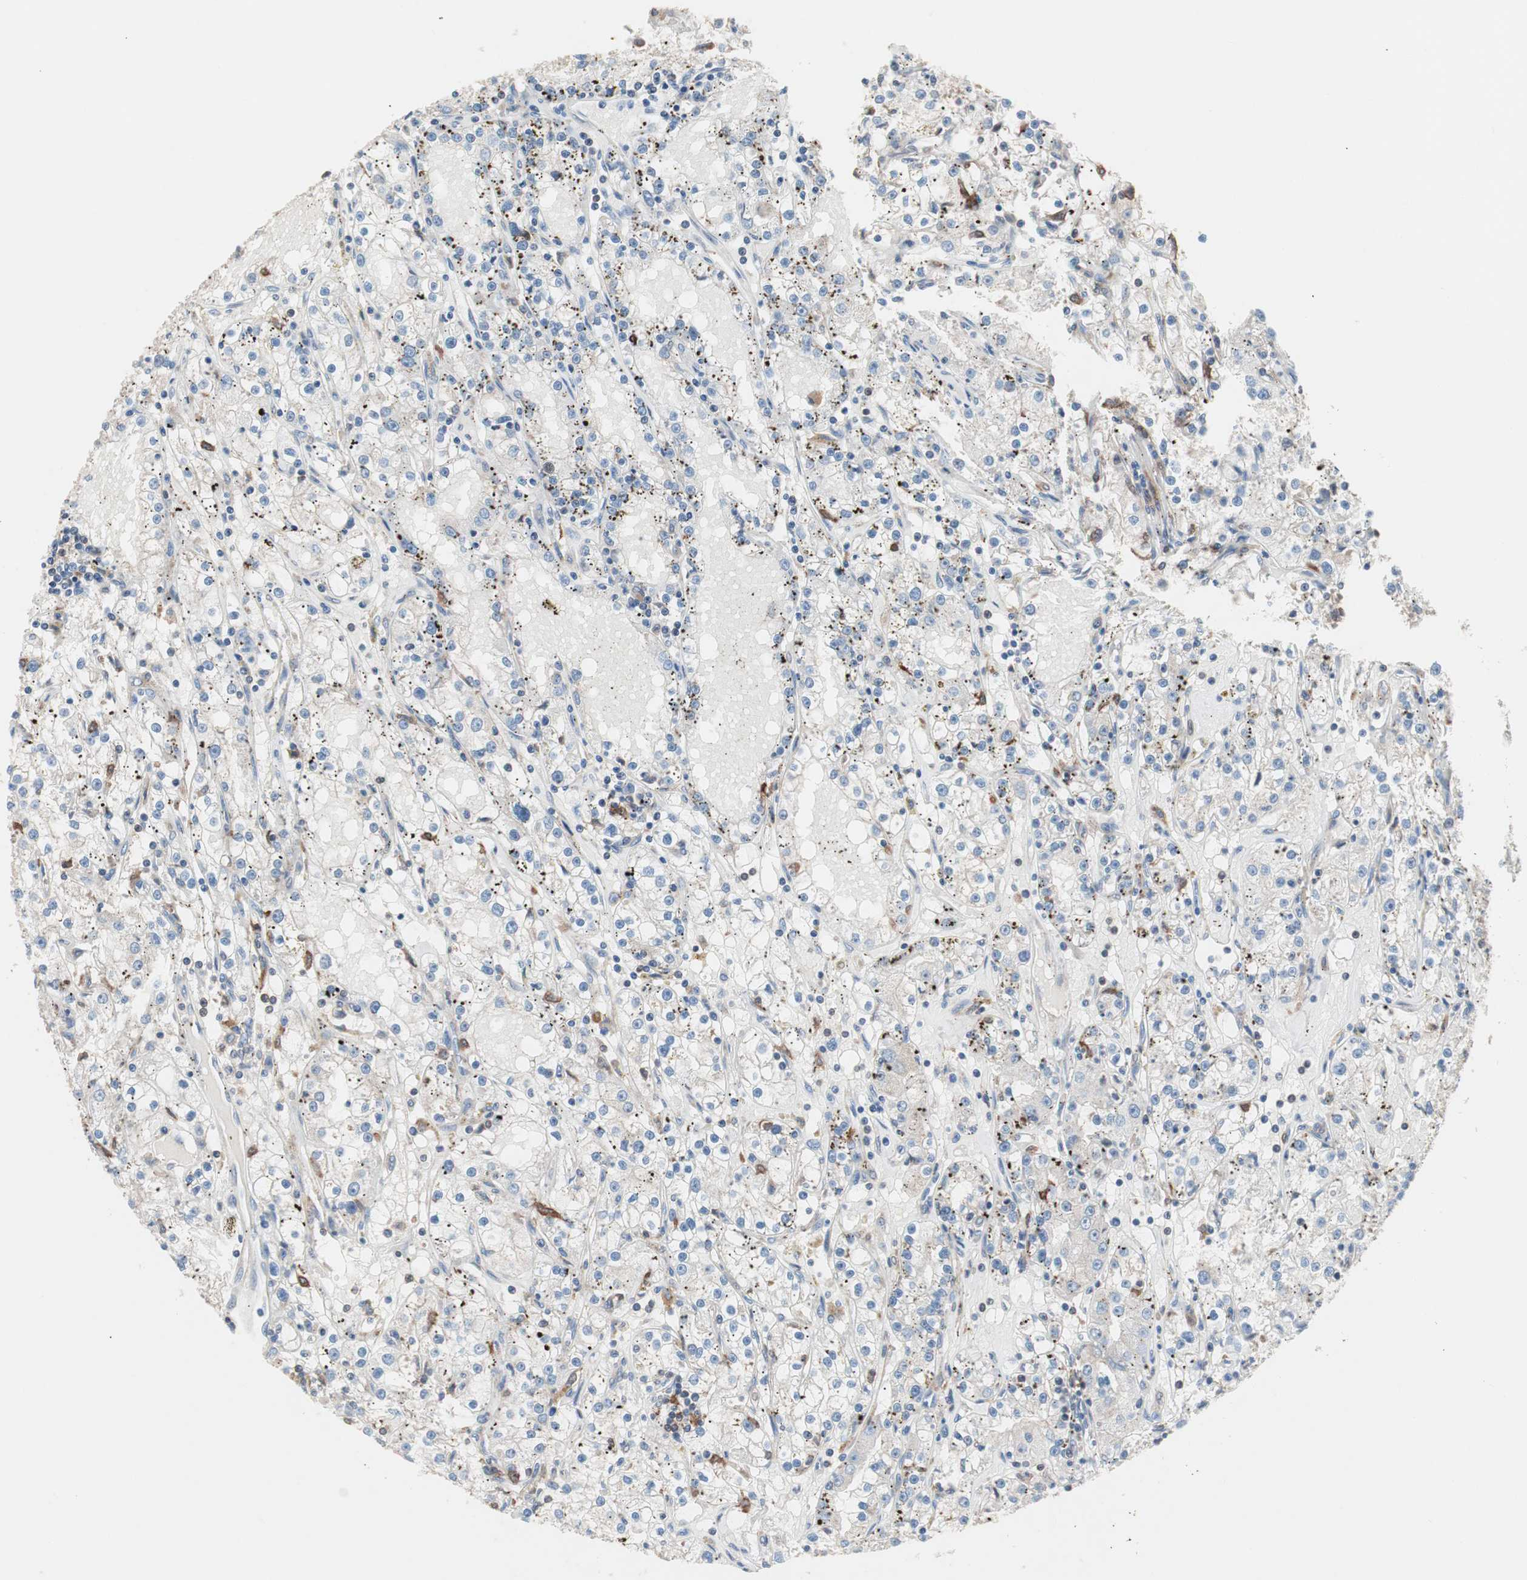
{"staining": {"intensity": "weak", "quantity": "<25%", "location": "cytoplasmic/membranous"}, "tissue": "renal cancer", "cell_type": "Tumor cells", "image_type": "cancer", "snomed": [{"axis": "morphology", "description": "Adenocarcinoma, NOS"}, {"axis": "topography", "description": "Kidney"}], "caption": "There is no significant positivity in tumor cells of renal adenocarcinoma.", "gene": "PIK3R1", "patient": {"sex": "male", "age": 56}}